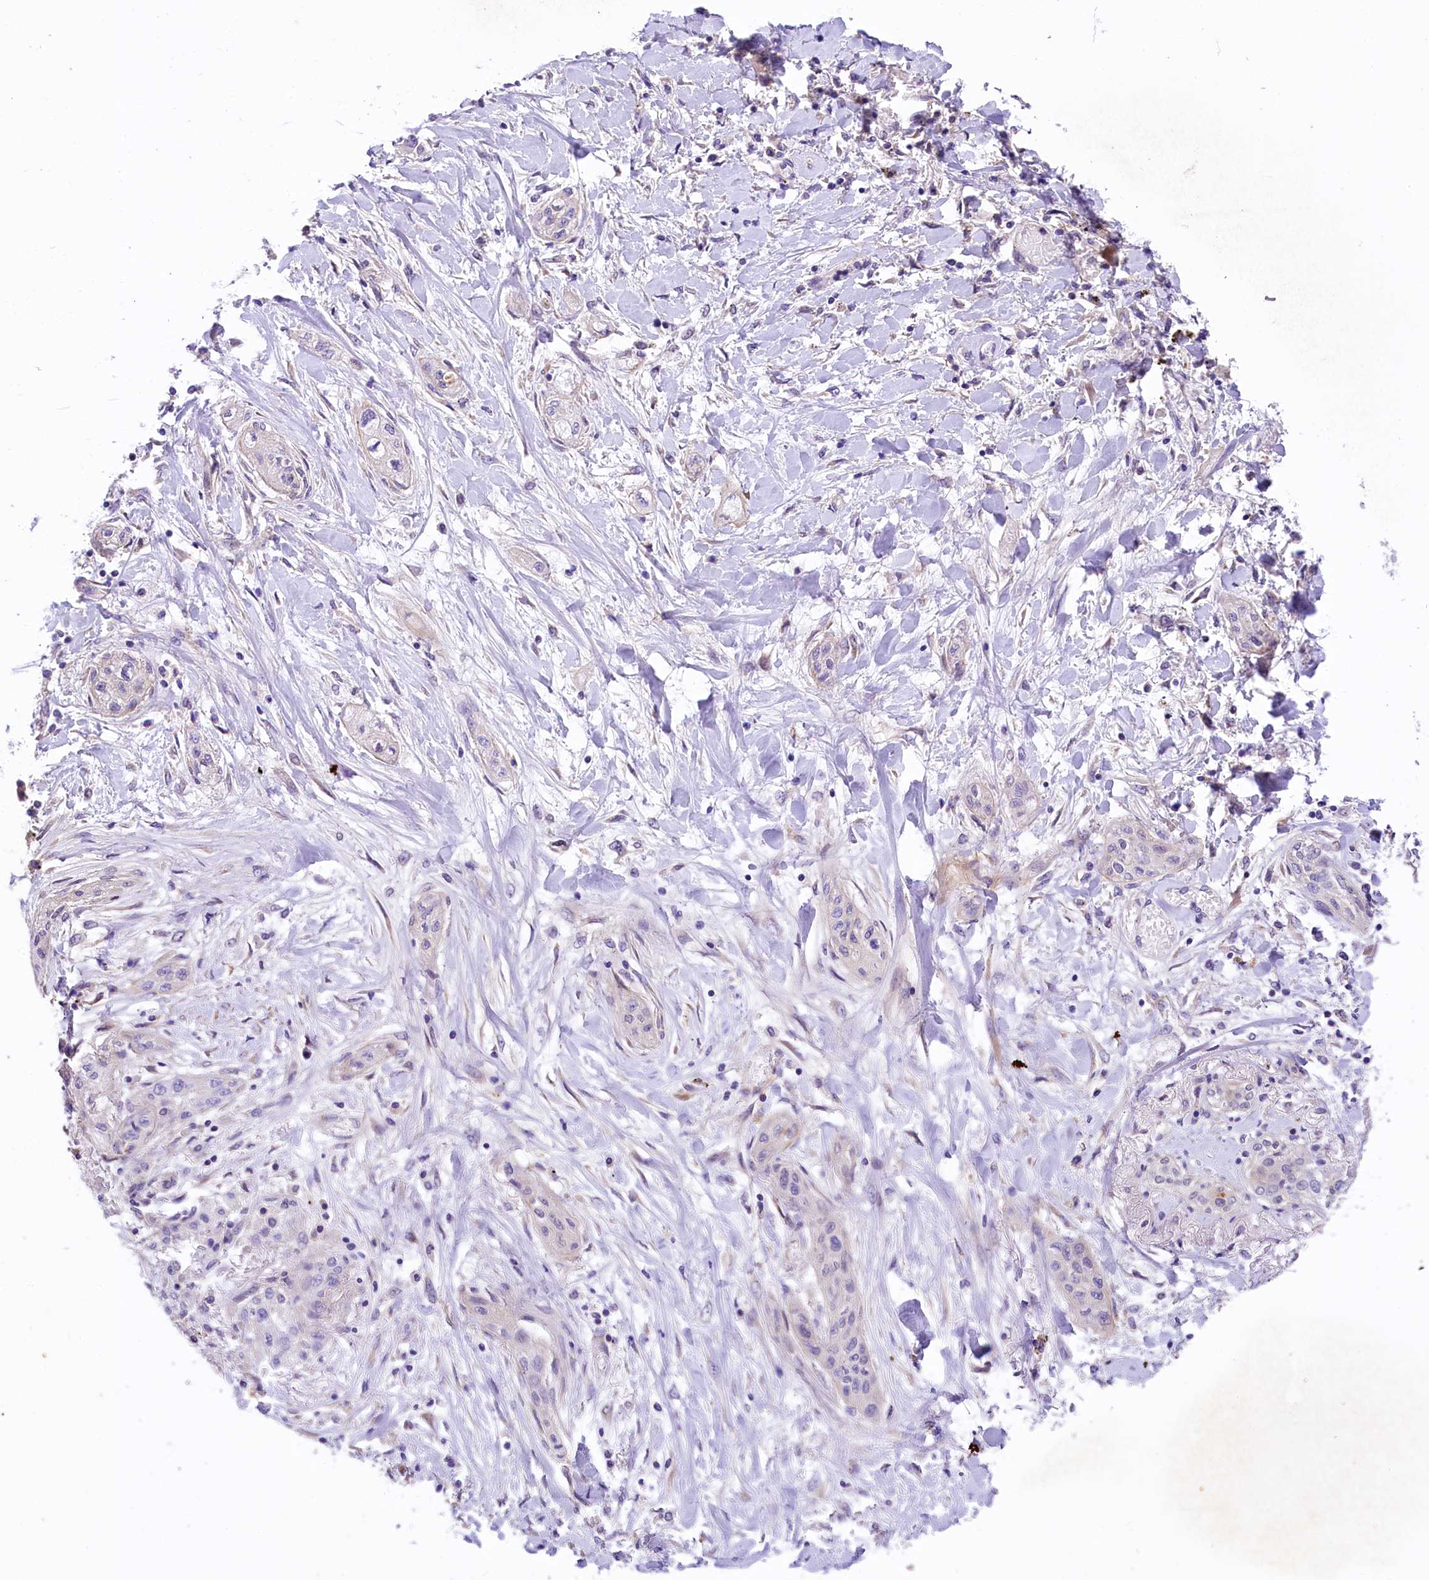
{"staining": {"intensity": "negative", "quantity": "none", "location": "none"}, "tissue": "lung cancer", "cell_type": "Tumor cells", "image_type": "cancer", "snomed": [{"axis": "morphology", "description": "Squamous cell carcinoma, NOS"}, {"axis": "topography", "description": "Lung"}], "caption": "High magnification brightfield microscopy of lung cancer (squamous cell carcinoma) stained with DAB (brown) and counterstained with hematoxylin (blue): tumor cells show no significant staining.", "gene": "UBXN6", "patient": {"sex": "female", "age": 47}}